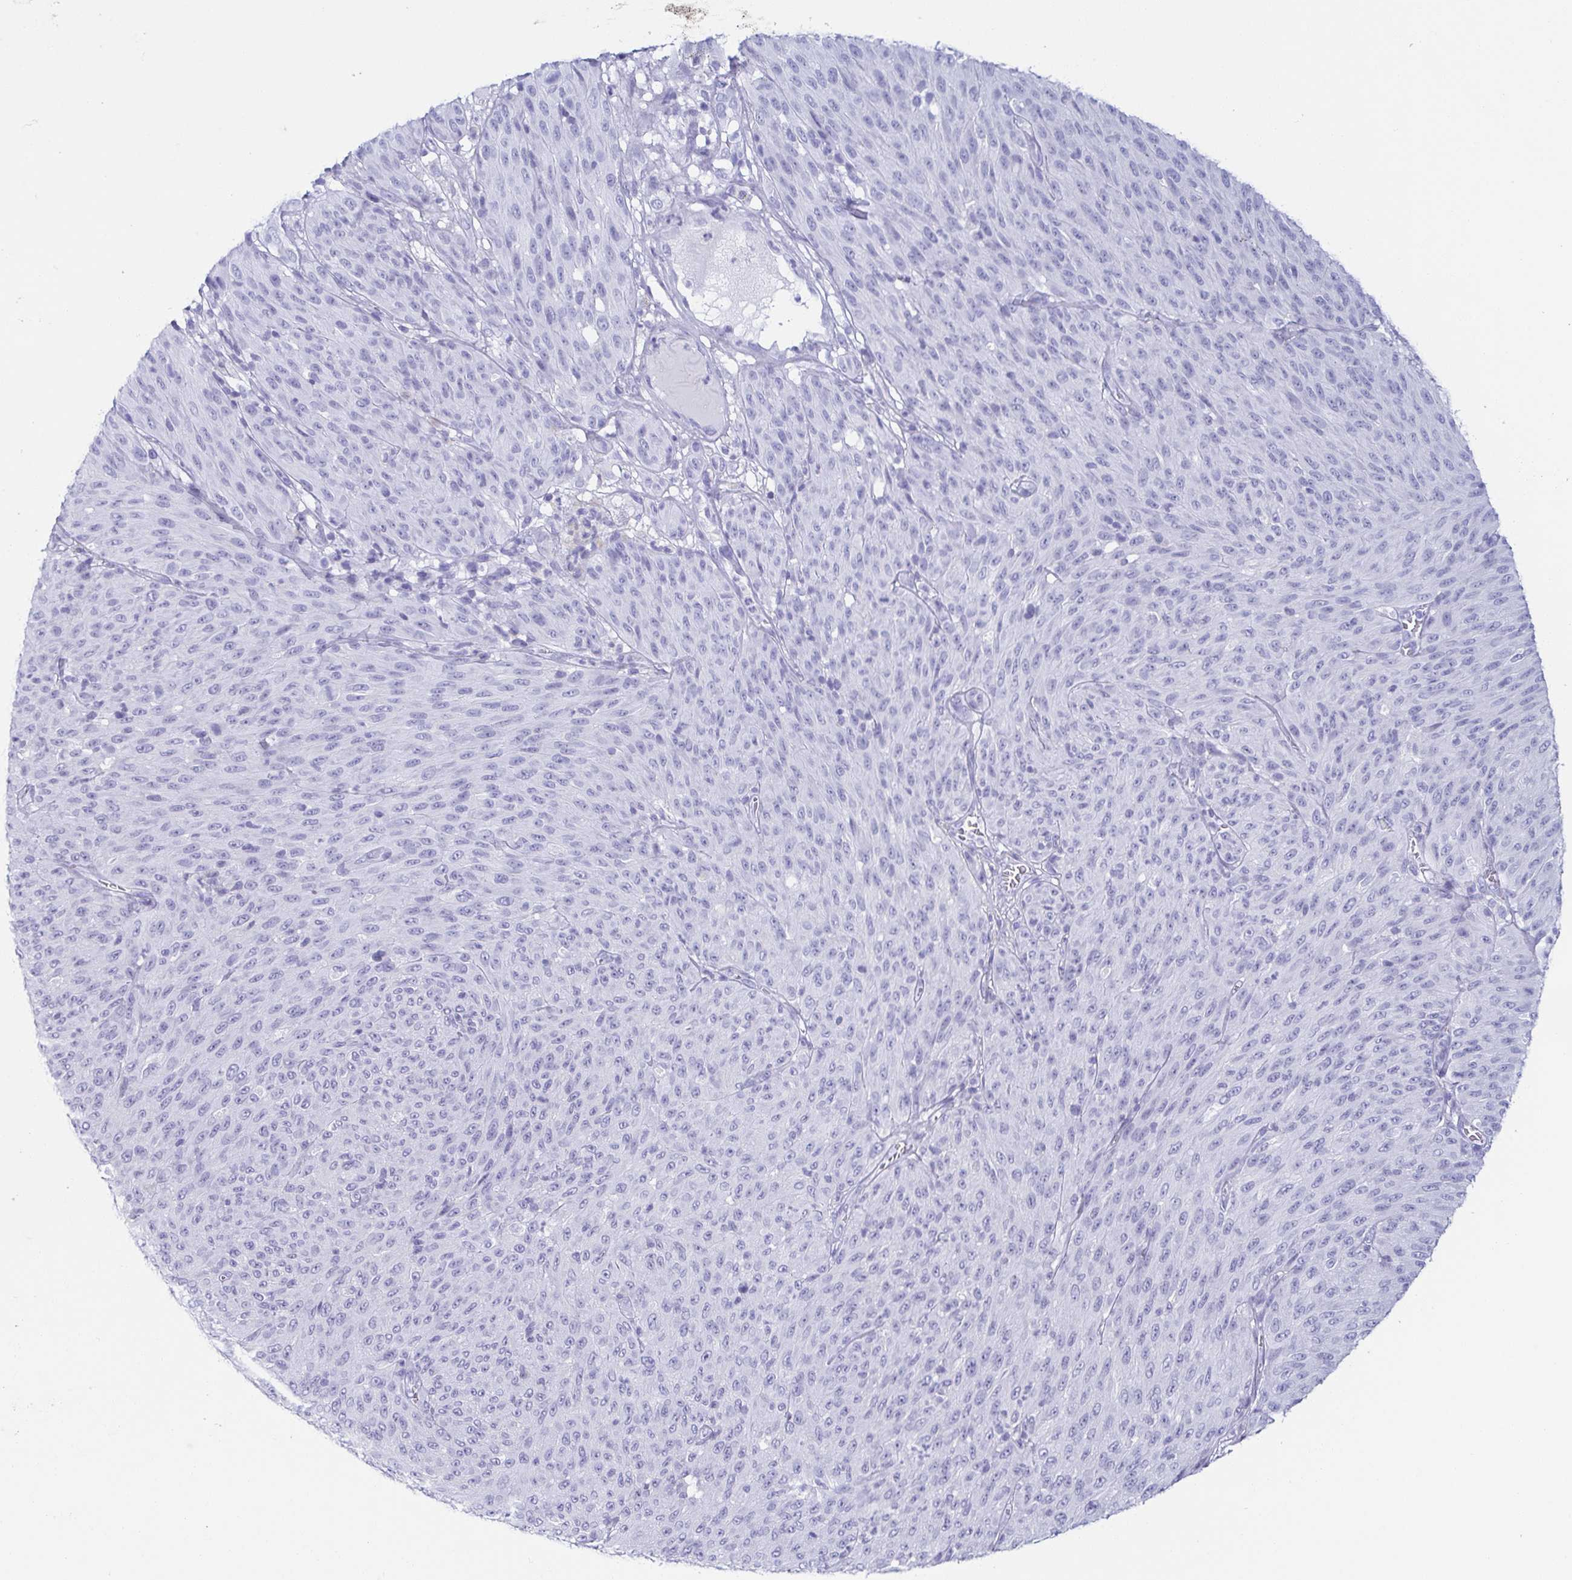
{"staining": {"intensity": "negative", "quantity": "none", "location": "none"}, "tissue": "melanoma", "cell_type": "Tumor cells", "image_type": "cancer", "snomed": [{"axis": "morphology", "description": "Malignant melanoma, NOS"}, {"axis": "topography", "description": "Skin"}], "caption": "The histopathology image displays no staining of tumor cells in malignant melanoma.", "gene": "ZG16B", "patient": {"sex": "male", "age": 85}}